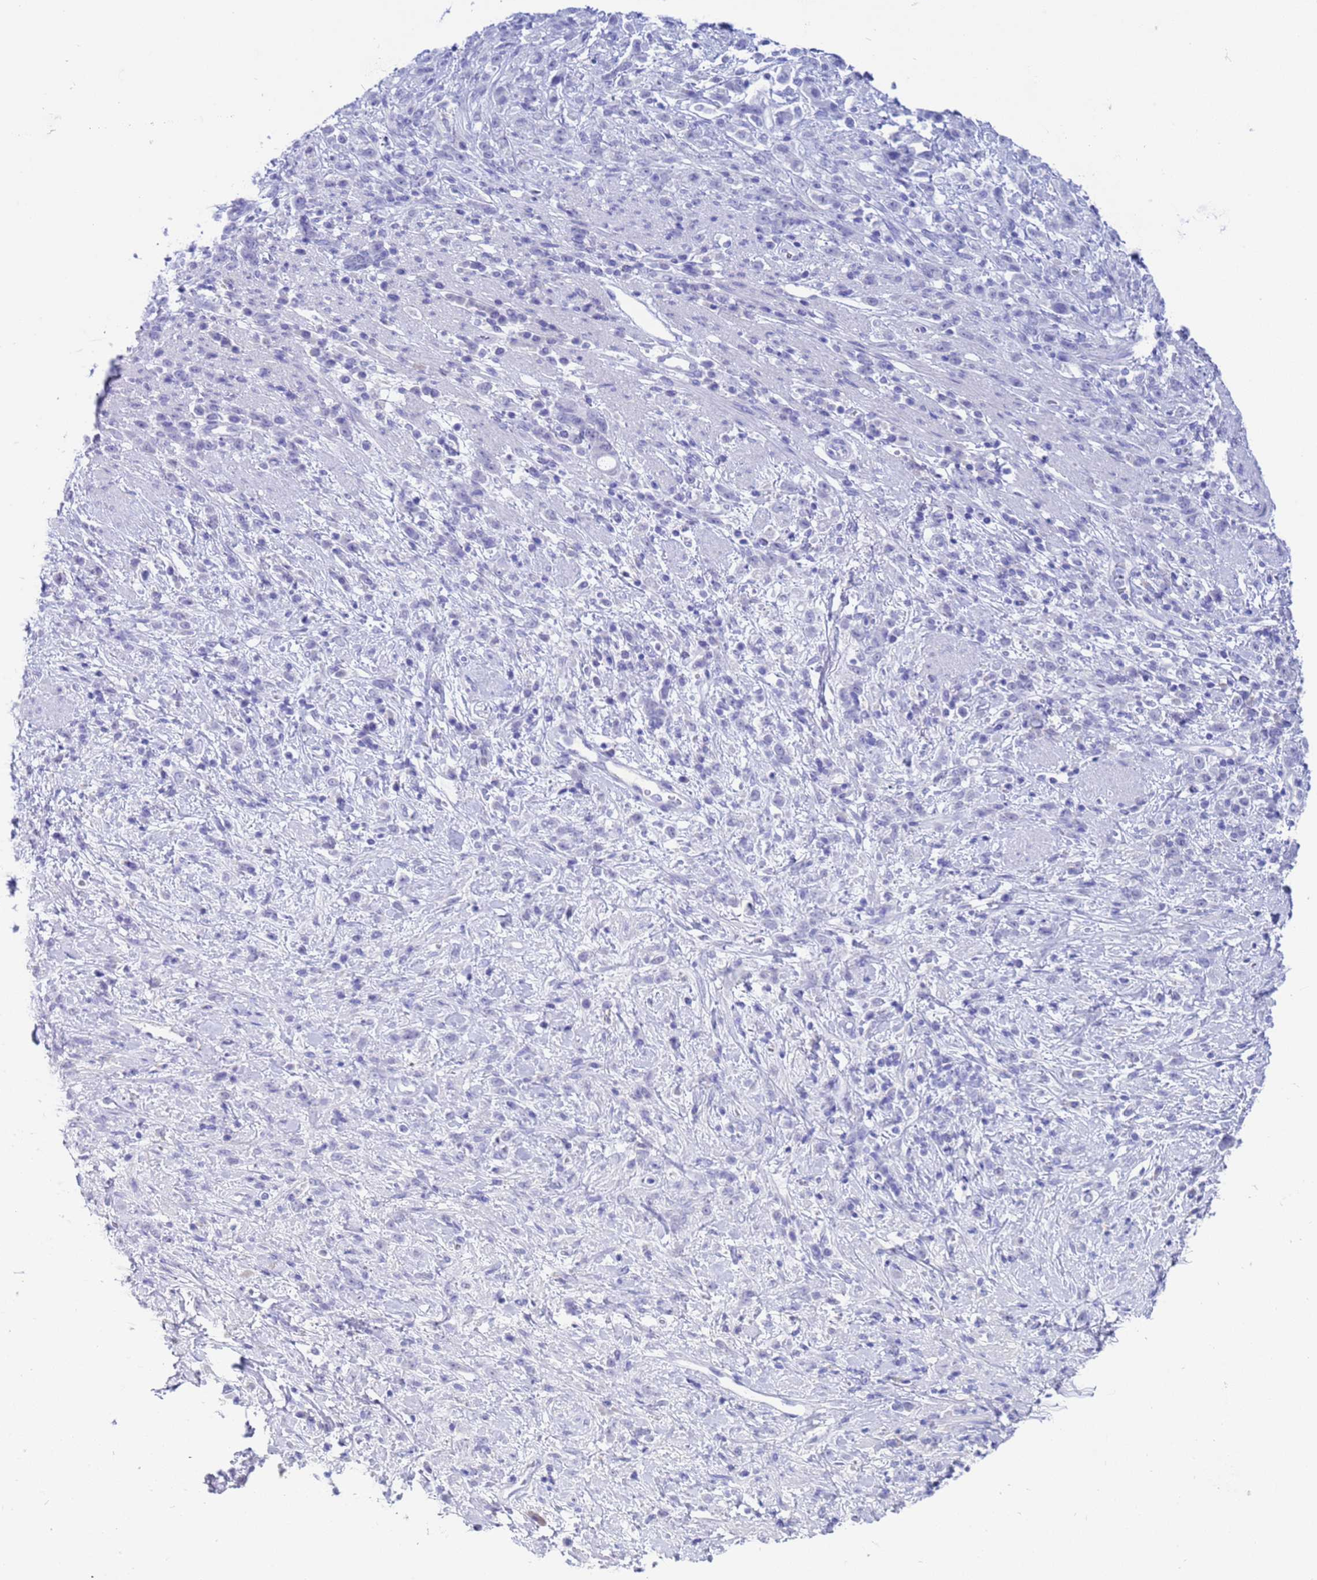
{"staining": {"intensity": "negative", "quantity": "none", "location": "none"}, "tissue": "stomach cancer", "cell_type": "Tumor cells", "image_type": "cancer", "snomed": [{"axis": "morphology", "description": "Adenocarcinoma, NOS"}, {"axis": "topography", "description": "Stomach"}], "caption": "Protein analysis of adenocarcinoma (stomach) exhibits no significant positivity in tumor cells. (DAB (3,3'-diaminobenzidine) immunohistochemistry with hematoxylin counter stain).", "gene": "CKM", "patient": {"sex": "female", "age": 60}}